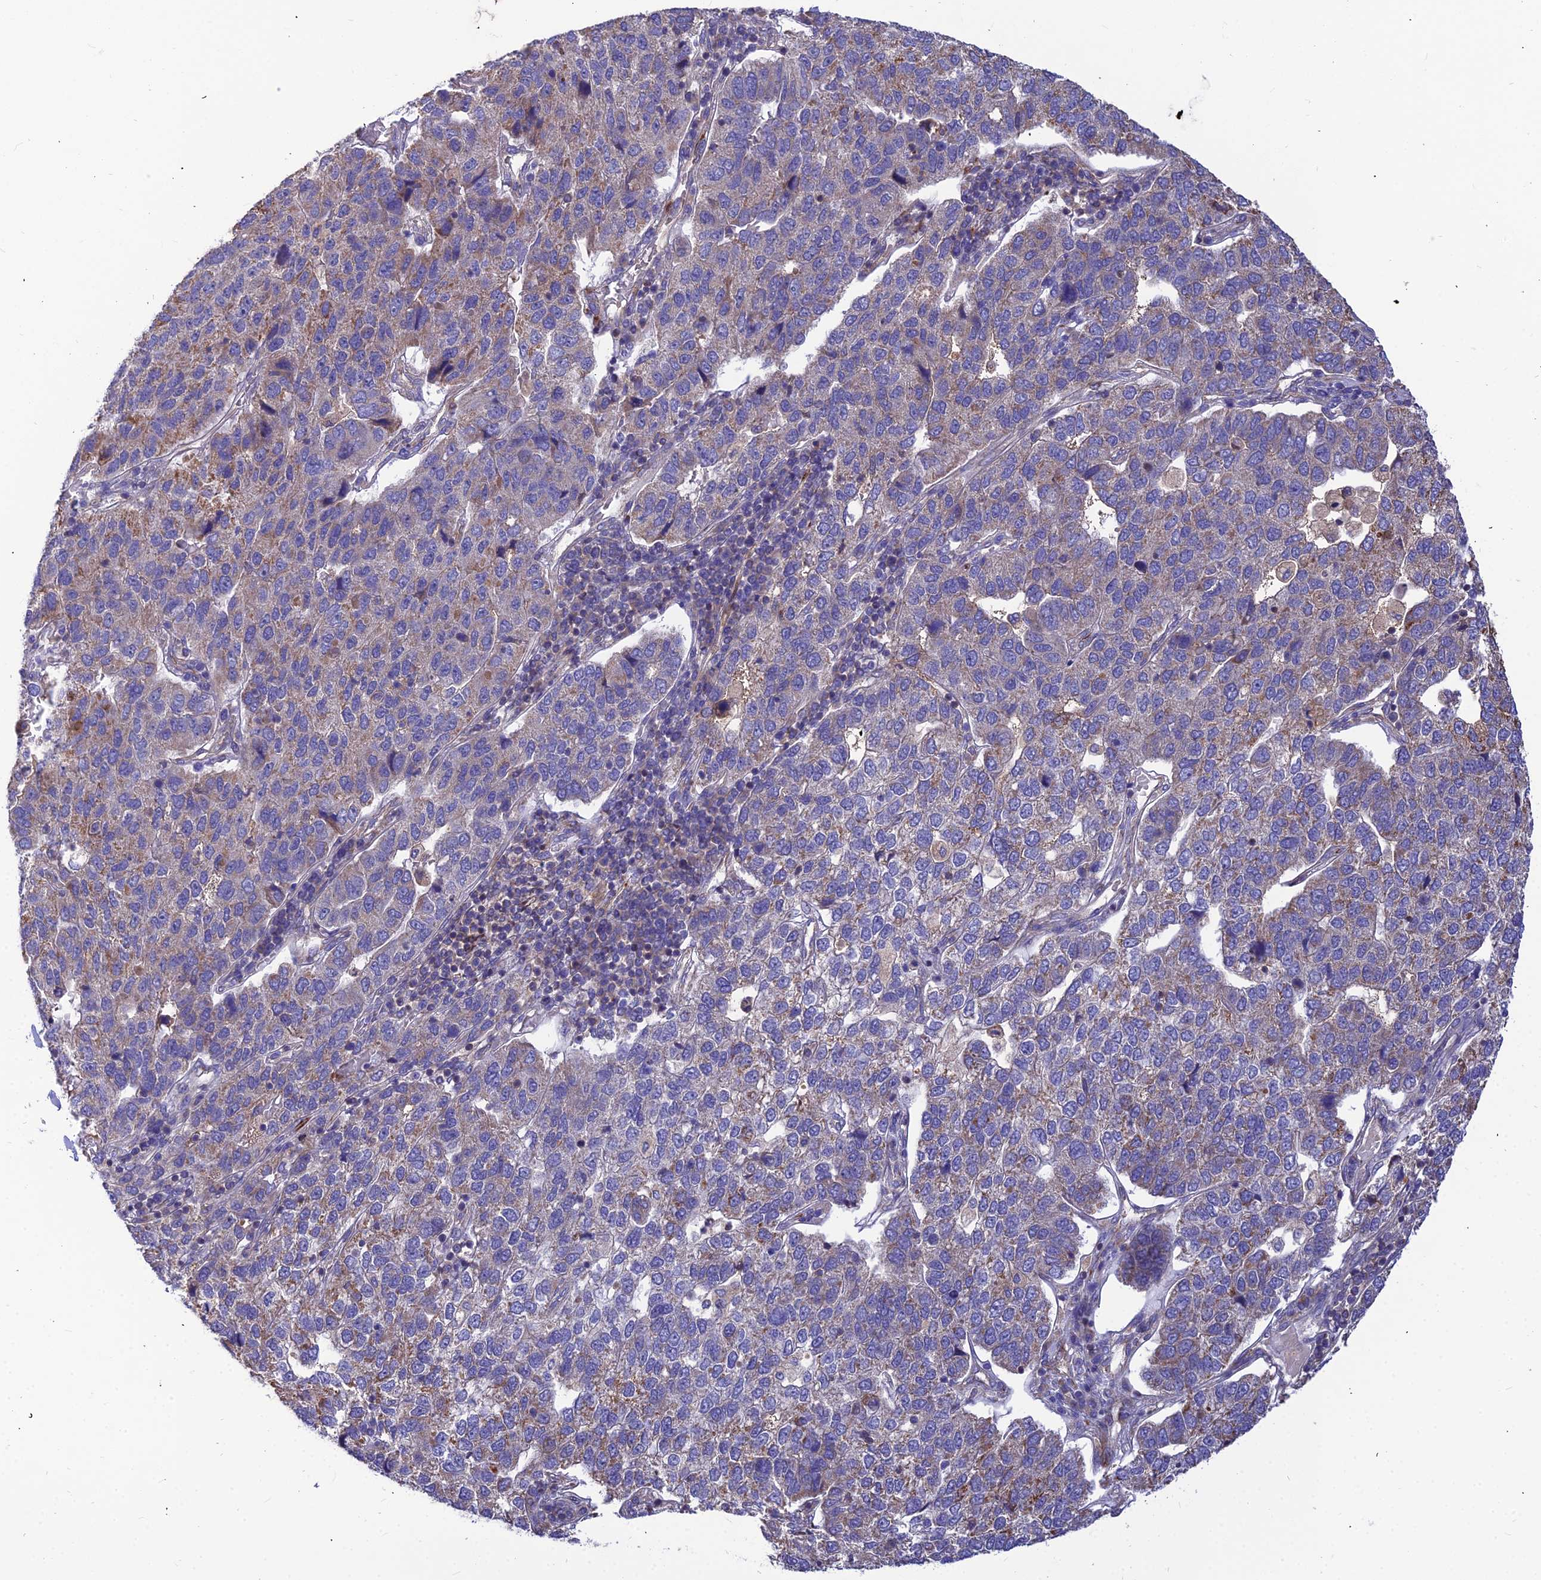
{"staining": {"intensity": "weak", "quantity": "25%-75%", "location": "cytoplasmic/membranous"}, "tissue": "pancreatic cancer", "cell_type": "Tumor cells", "image_type": "cancer", "snomed": [{"axis": "morphology", "description": "Adenocarcinoma, NOS"}, {"axis": "topography", "description": "Pancreas"}], "caption": "This histopathology image shows IHC staining of pancreatic cancer, with low weak cytoplasmic/membranous staining in about 25%-75% of tumor cells.", "gene": "ASPHD1", "patient": {"sex": "female", "age": 61}}